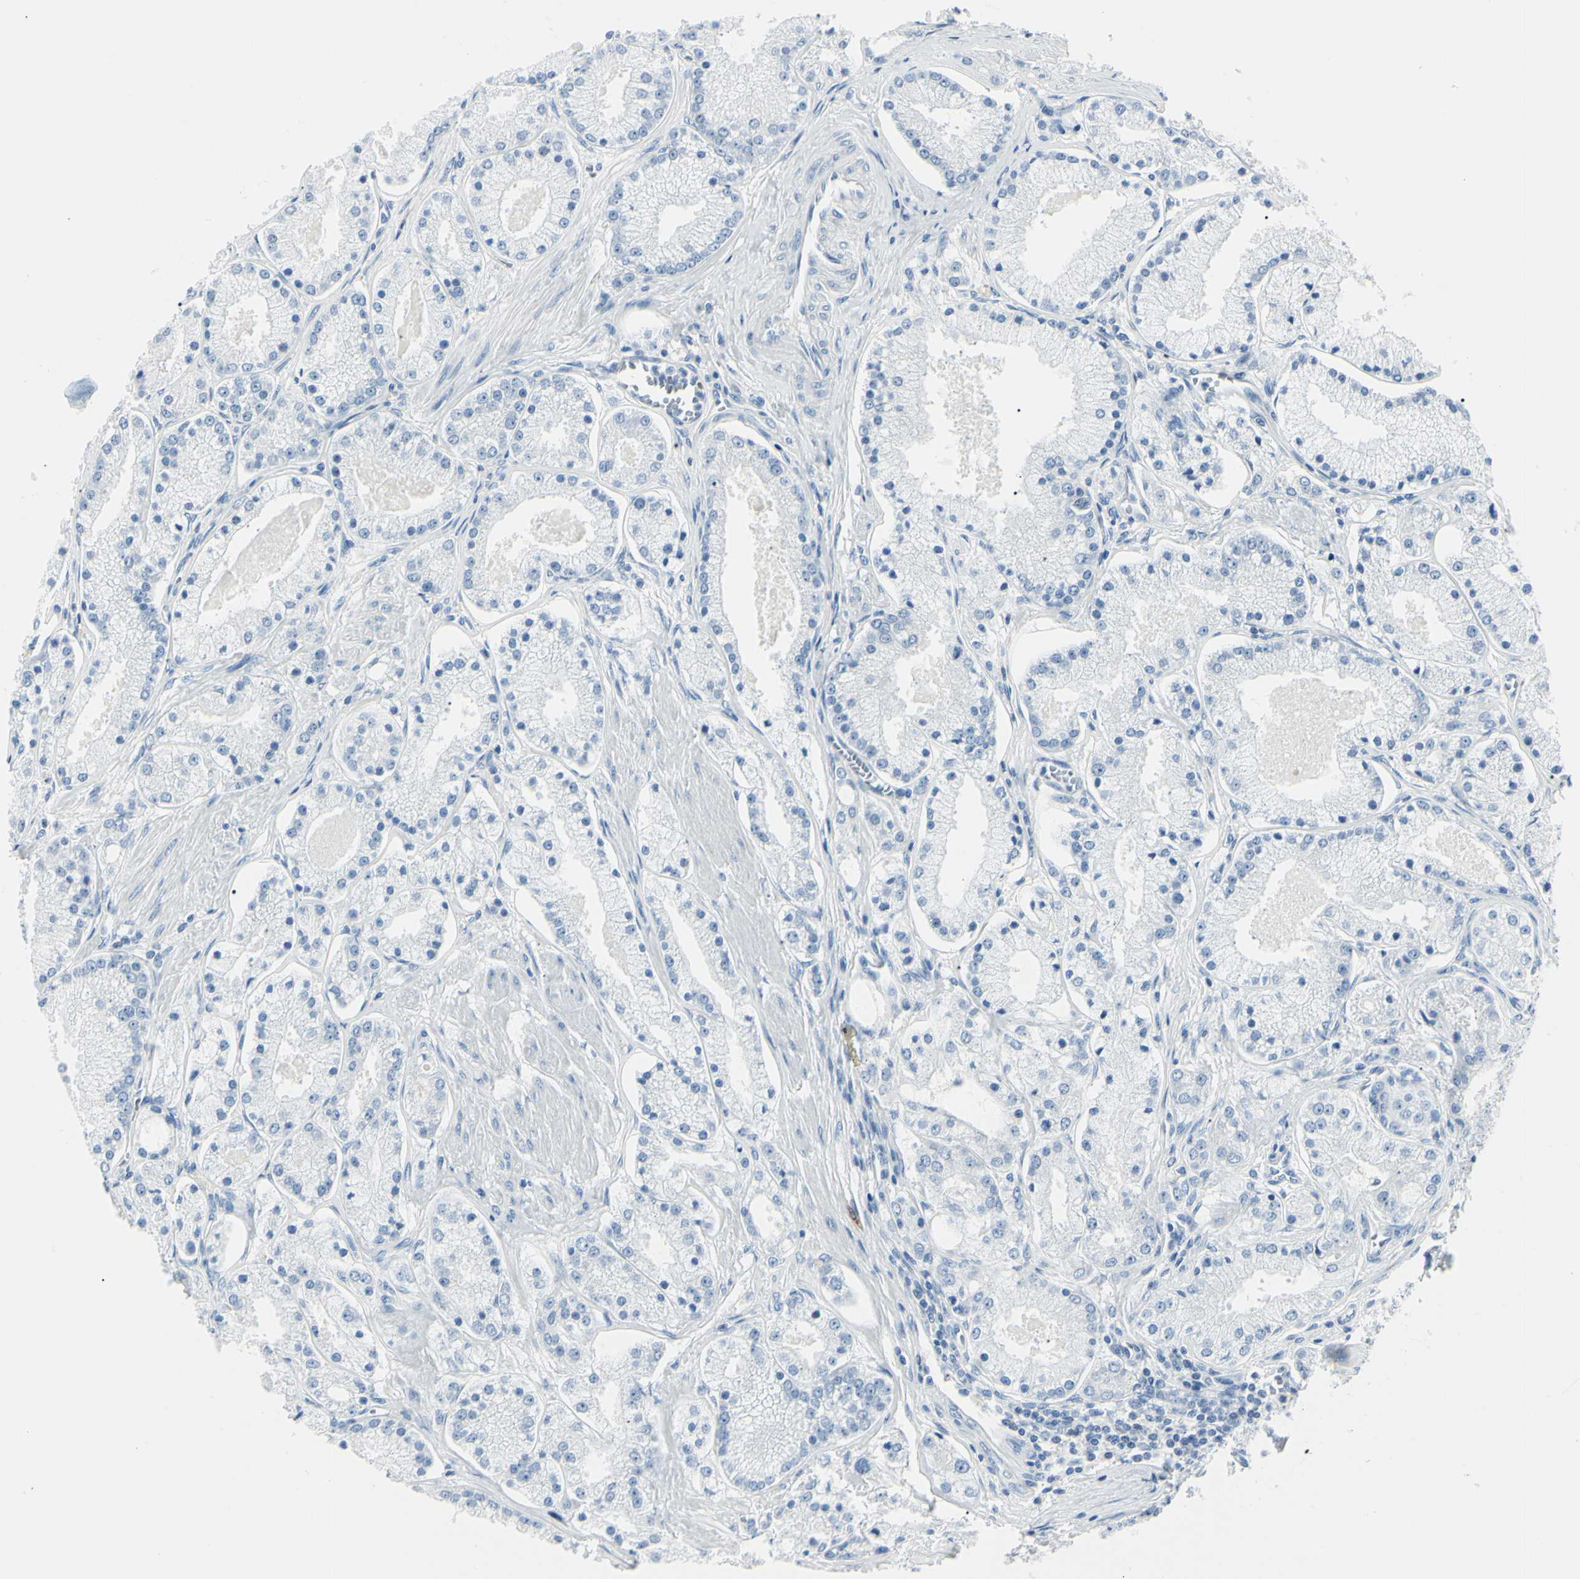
{"staining": {"intensity": "negative", "quantity": "none", "location": "none"}, "tissue": "prostate cancer", "cell_type": "Tumor cells", "image_type": "cancer", "snomed": [{"axis": "morphology", "description": "Adenocarcinoma, High grade"}, {"axis": "topography", "description": "Prostate"}], "caption": "Immunohistochemical staining of prostate cancer exhibits no significant positivity in tumor cells.", "gene": "CA2", "patient": {"sex": "male", "age": 66}}